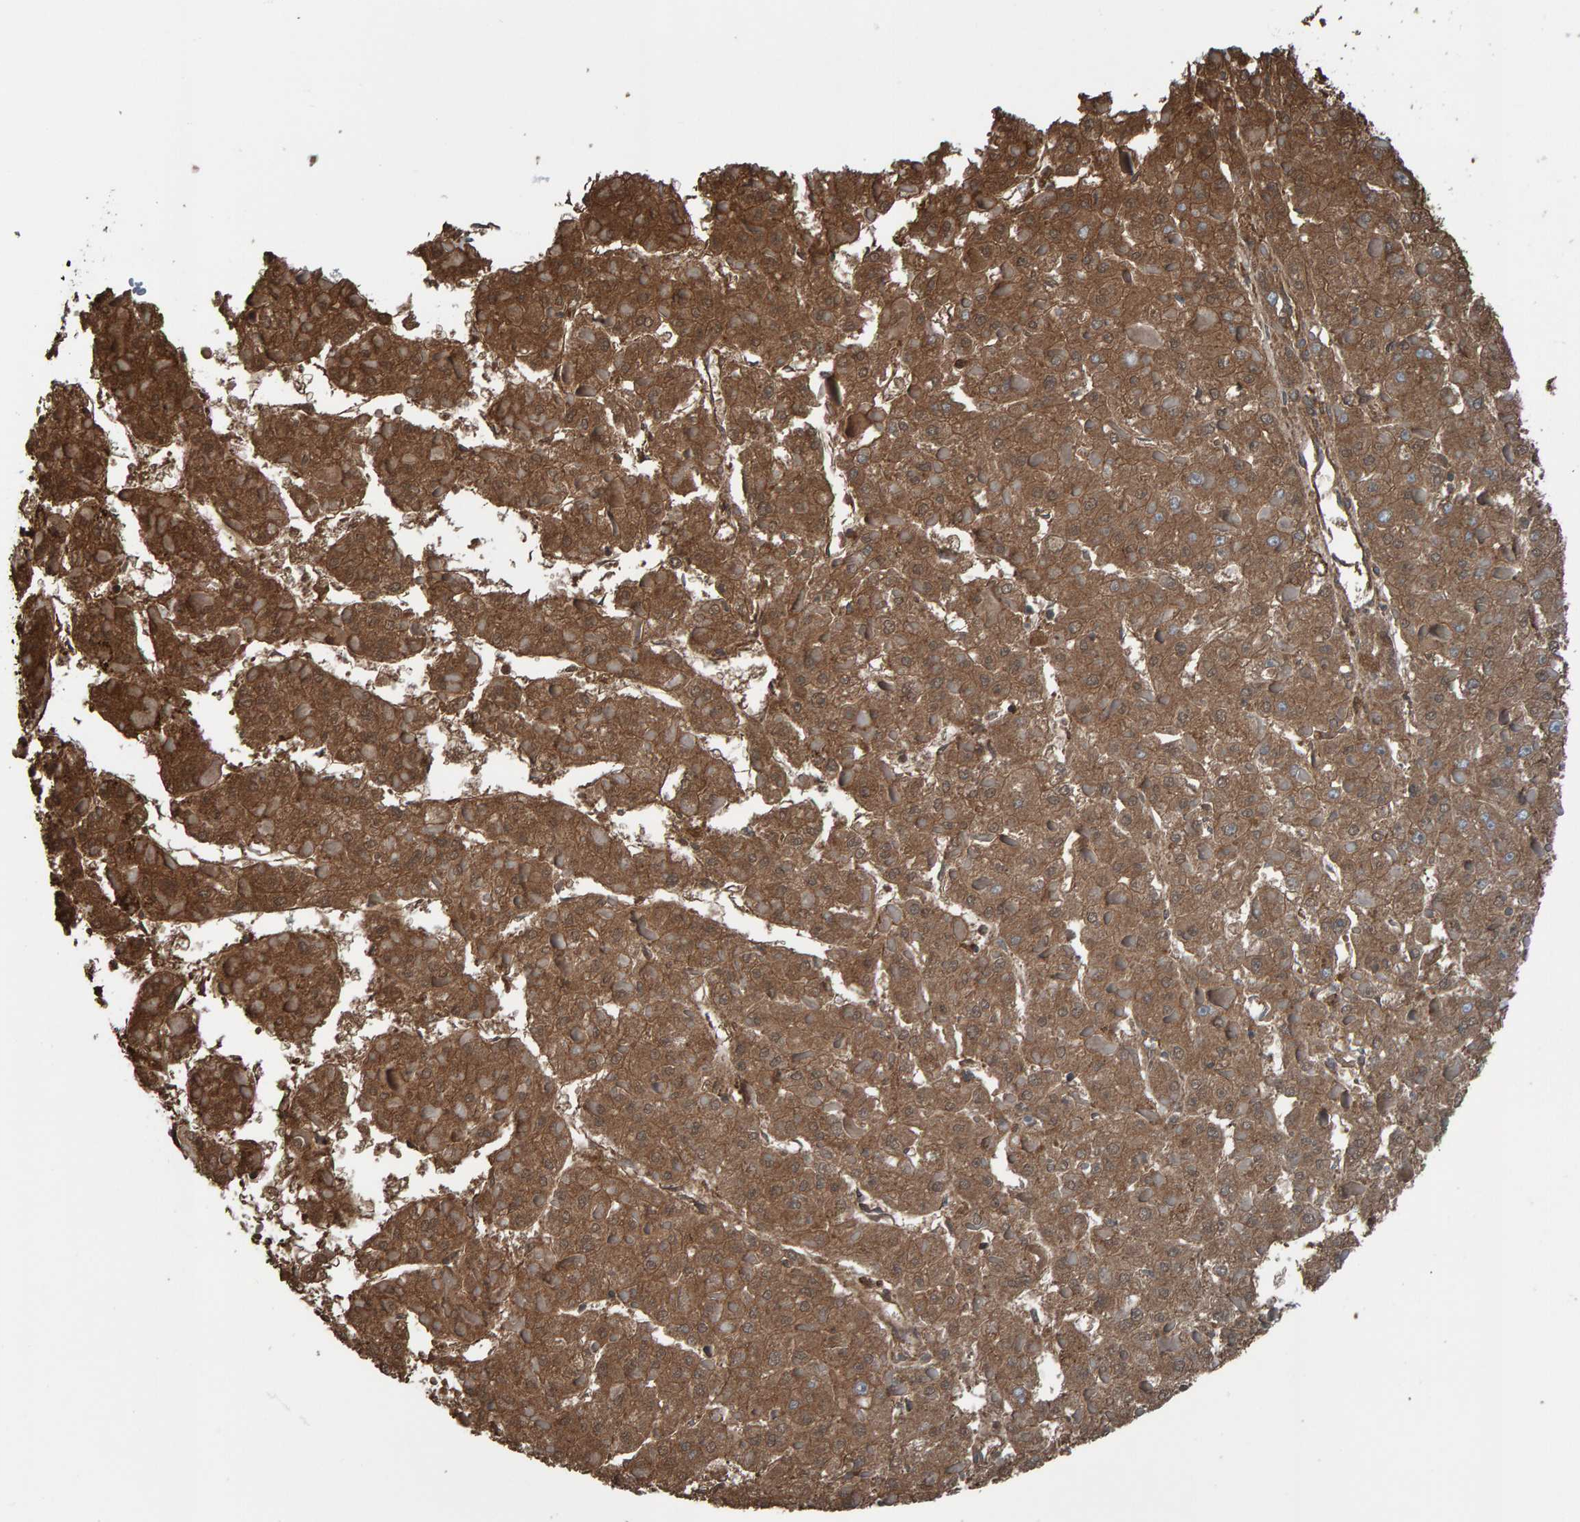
{"staining": {"intensity": "strong", "quantity": ">75%", "location": "cytoplasmic/membranous"}, "tissue": "liver cancer", "cell_type": "Tumor cells", "image_type": "cancer", "snomed": [{"axis": "morphology", "description": "Carcinoma, Hepatocellular, NOS"}, {"axis": "topography", "description": "Liver"}], "caption": "Protein analysis of liver cancer tissue exhibits strong cytoplasmic/membranous positivity in about >75% of tumor cells. (Brightfield microscopy of DAB IHC at high magnification).", "gene": "ZNF48", "patient": {"sex": "female", "age": 73}}